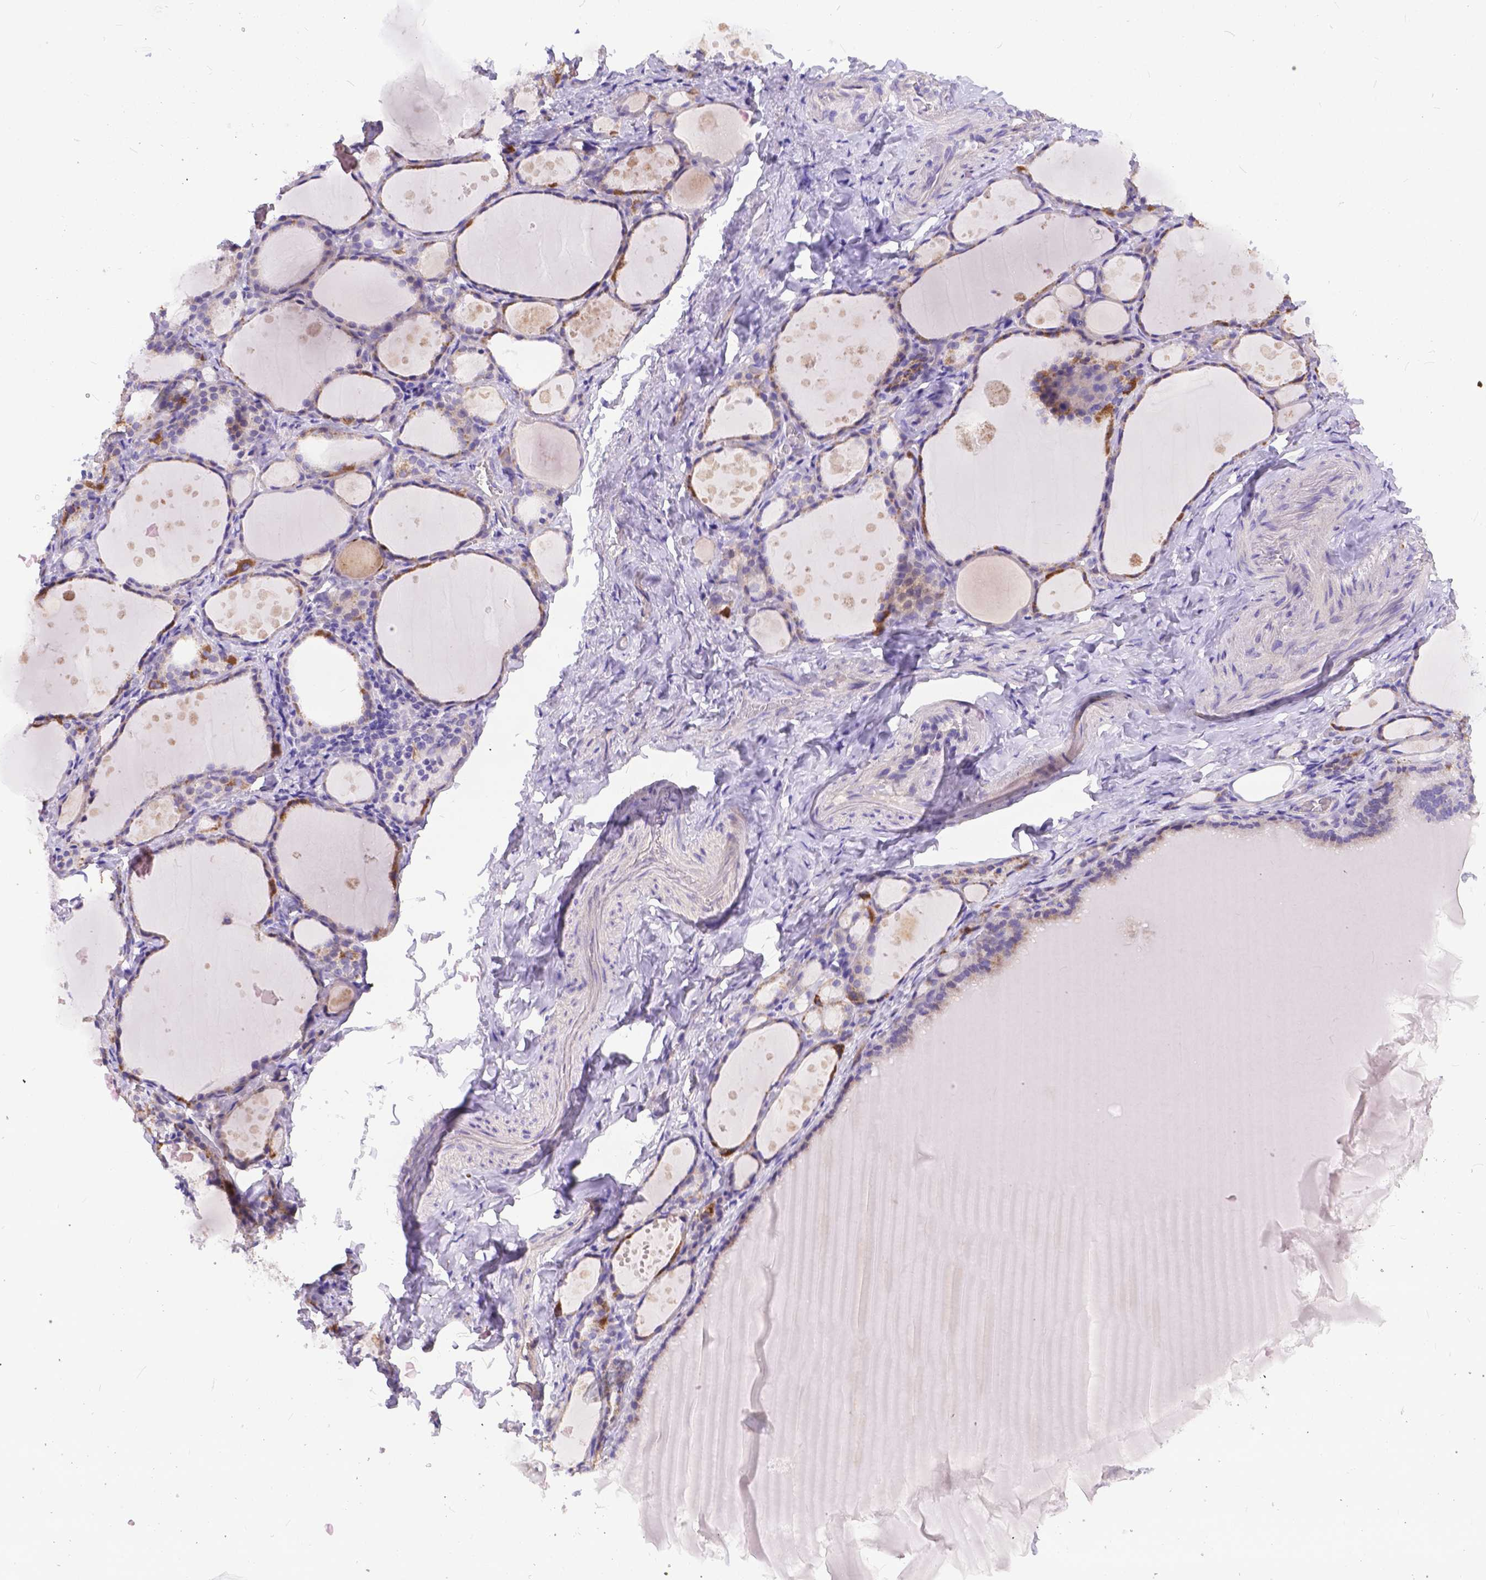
{"staining": {"intensity": "moderate", "quantity": "<25%", "location": "cytoplasmic/membranous"}, "tissue": "thyroid gland", "cell_type": "Glandular cells", "image_type": "normal", "snomed": [{"axis": "morphology", "description": "Normal tissue, NOS"}, {"axis": "topography", "description": "Thyroid gland"}], "caption": "Human thyroid gland stained with a brown dye reveals moderate cytoplasmic/membranous positive staining in approximately <25% of glandular cells.", "gene": "DLEC1", "patient": {"sex": "male", "age": 68}}